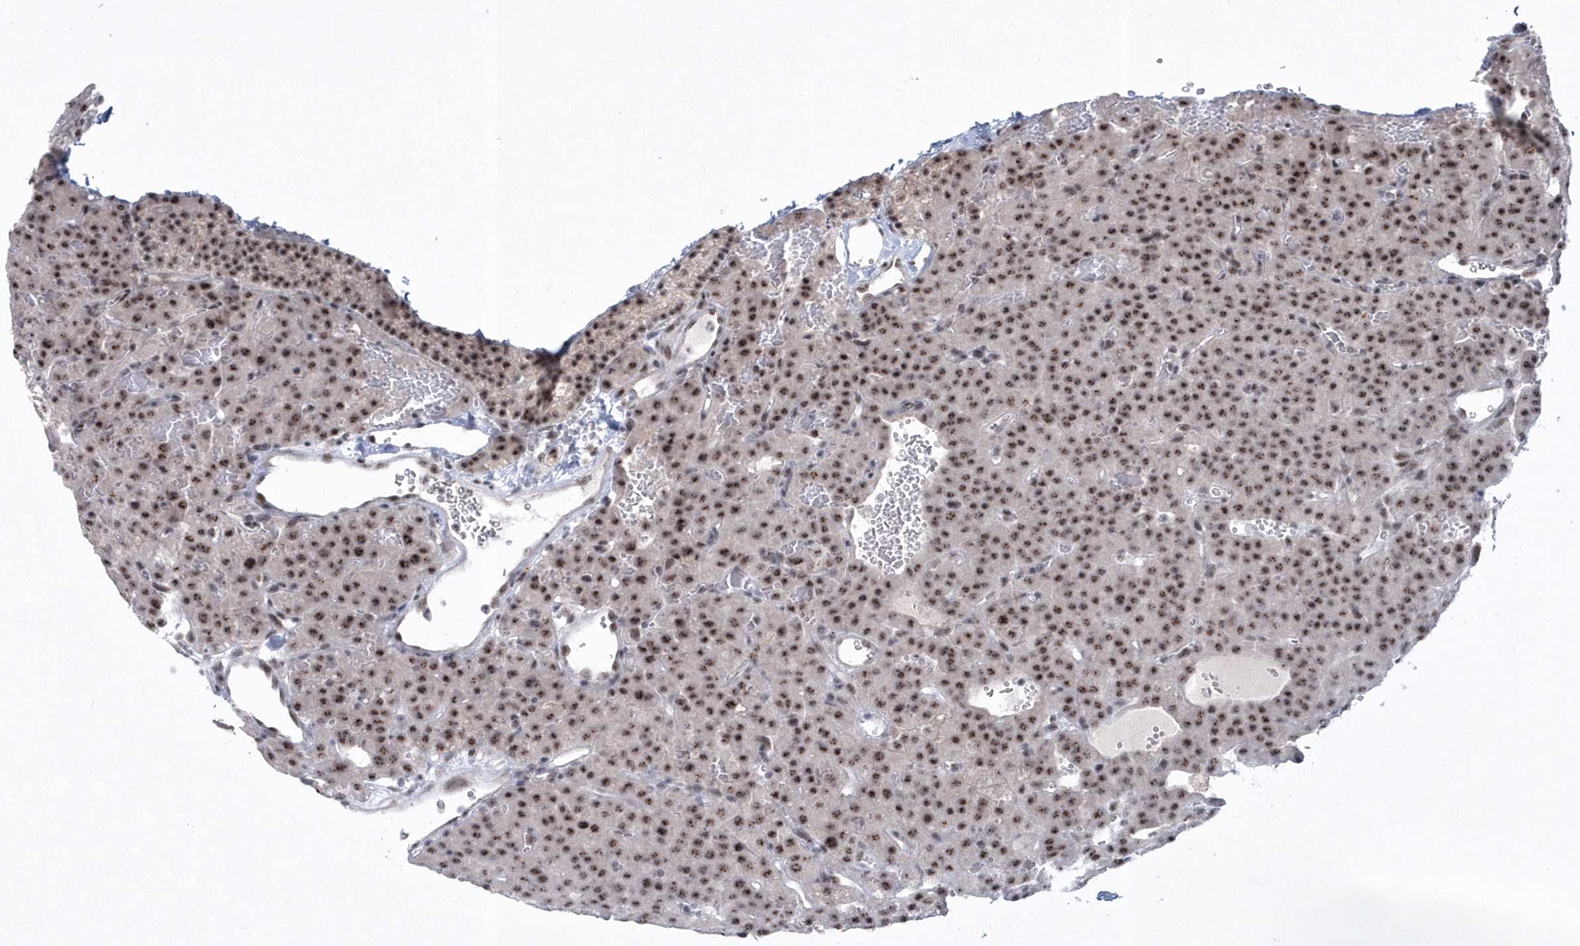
{"staining": {"intensity": "moderate", "quantity": ">75%", "location": "nuclear"}, "tissue": "parathyroid gland", "cell_type": "Glandular cells", "image_type": "normal", "snomed": [{"axis": "morphology", "description": "Normal tissue, NOS"}, {"axis": "morphology", "description": "Adenoma, NOS"}, {"axis": "topography", "description": "Parathyroid gland"}], "caption": "IHC of unremarkable human parathyroid gland demonstrates medium levels of moderate nuclear expression in about >75% of glandular cells. (brown staining indicates protein expression, while blue staining denotes nuclei).", "gene": "KDM6B", "patient": {"sex": "female", "age": 81}}